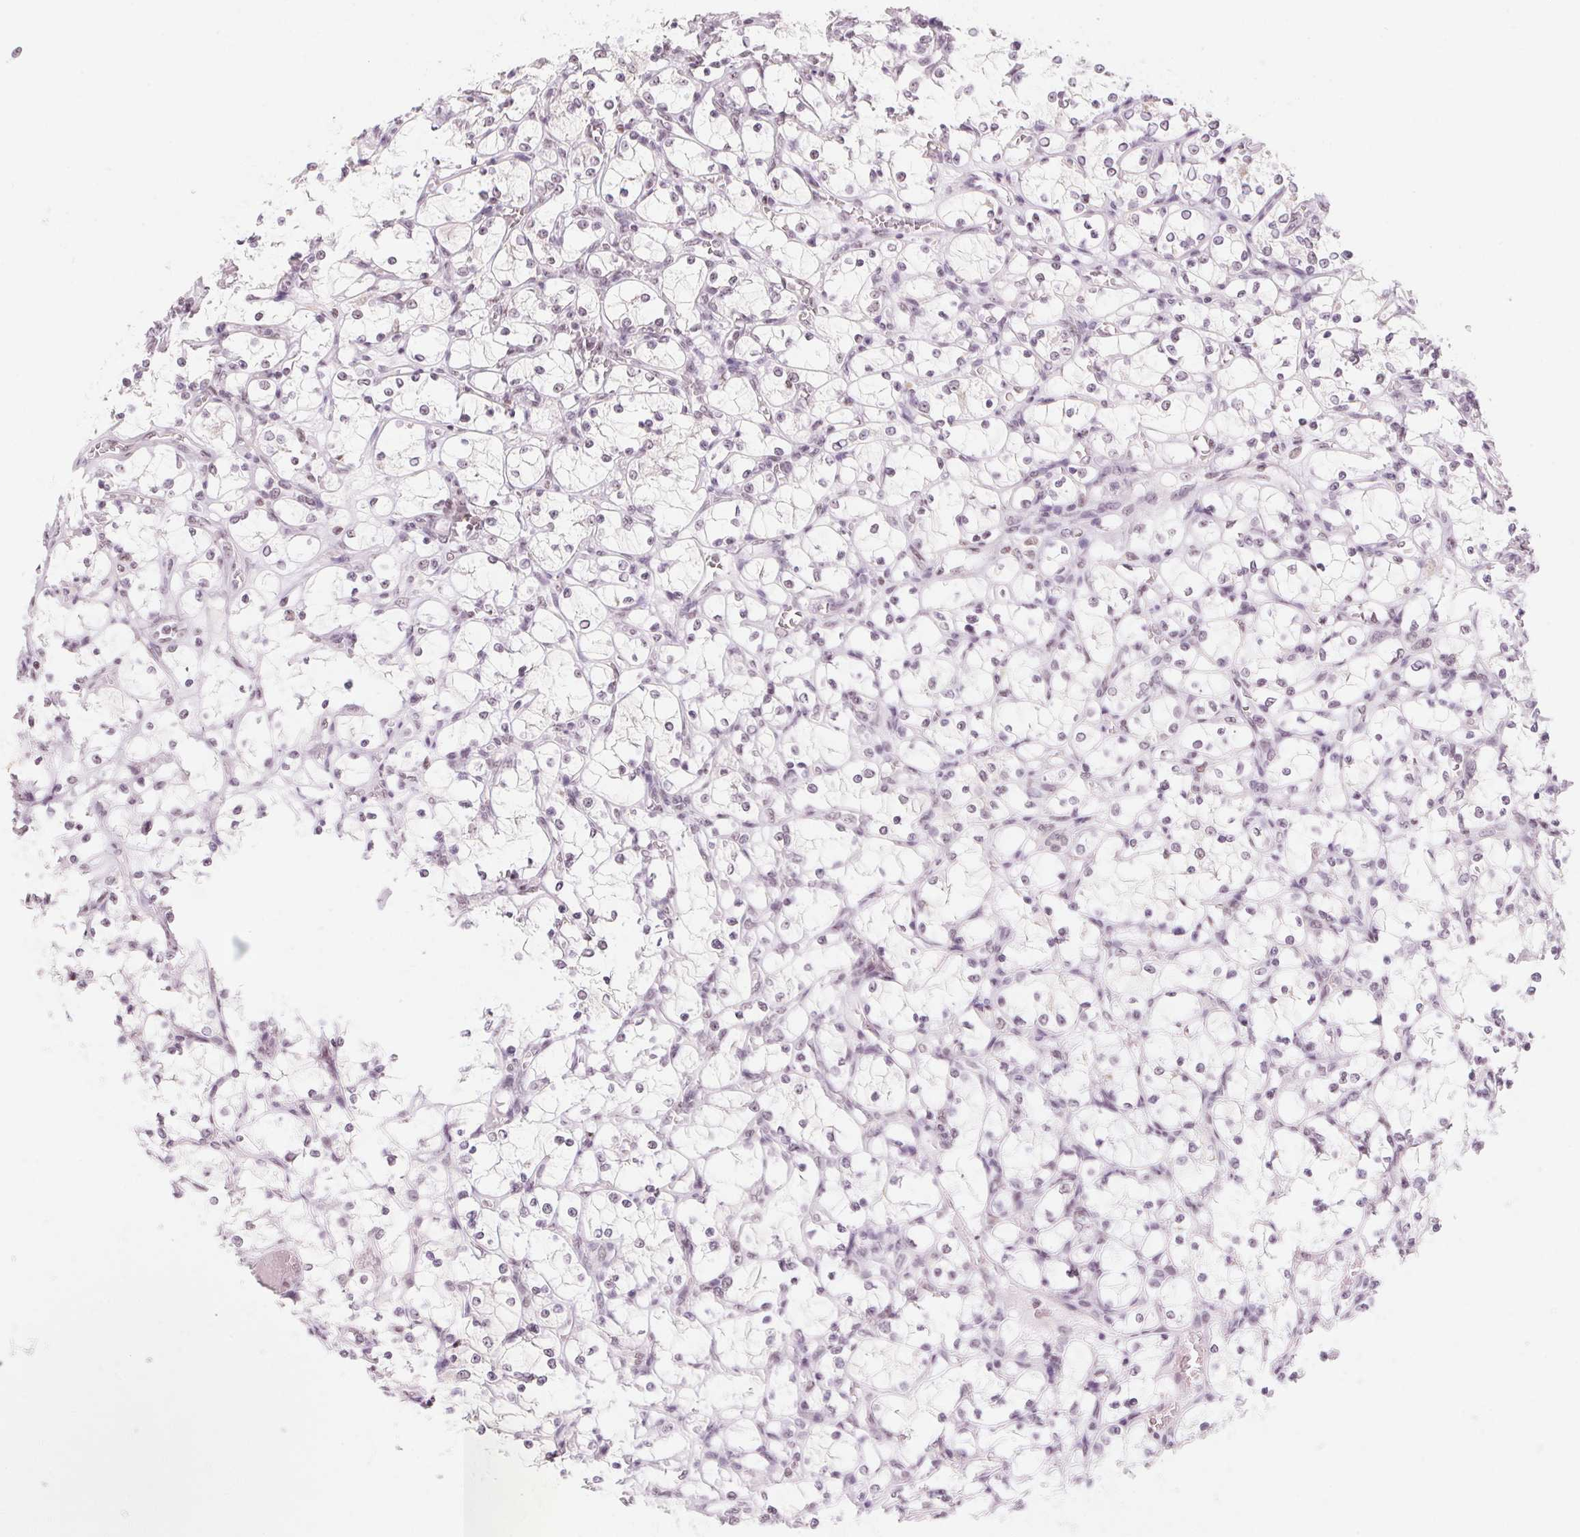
{"staining": {"intensity": "negative", "quantity": "none", "location": "none"}, "tissue": "renal cancer", "cell_type": "Tumor cells", "image_type": "cancer", "snomed": [{"axis": "morphology", "description": "Adenocarcinoma, NOS"}, {"axis": "topography", "description": "Kidney"}], "caption": "Tumor cells show no significant staining in renal cancer (adenocarcinoma).", "gene": "ZIC4", "patient": {"sex": "female", "age": 69}}